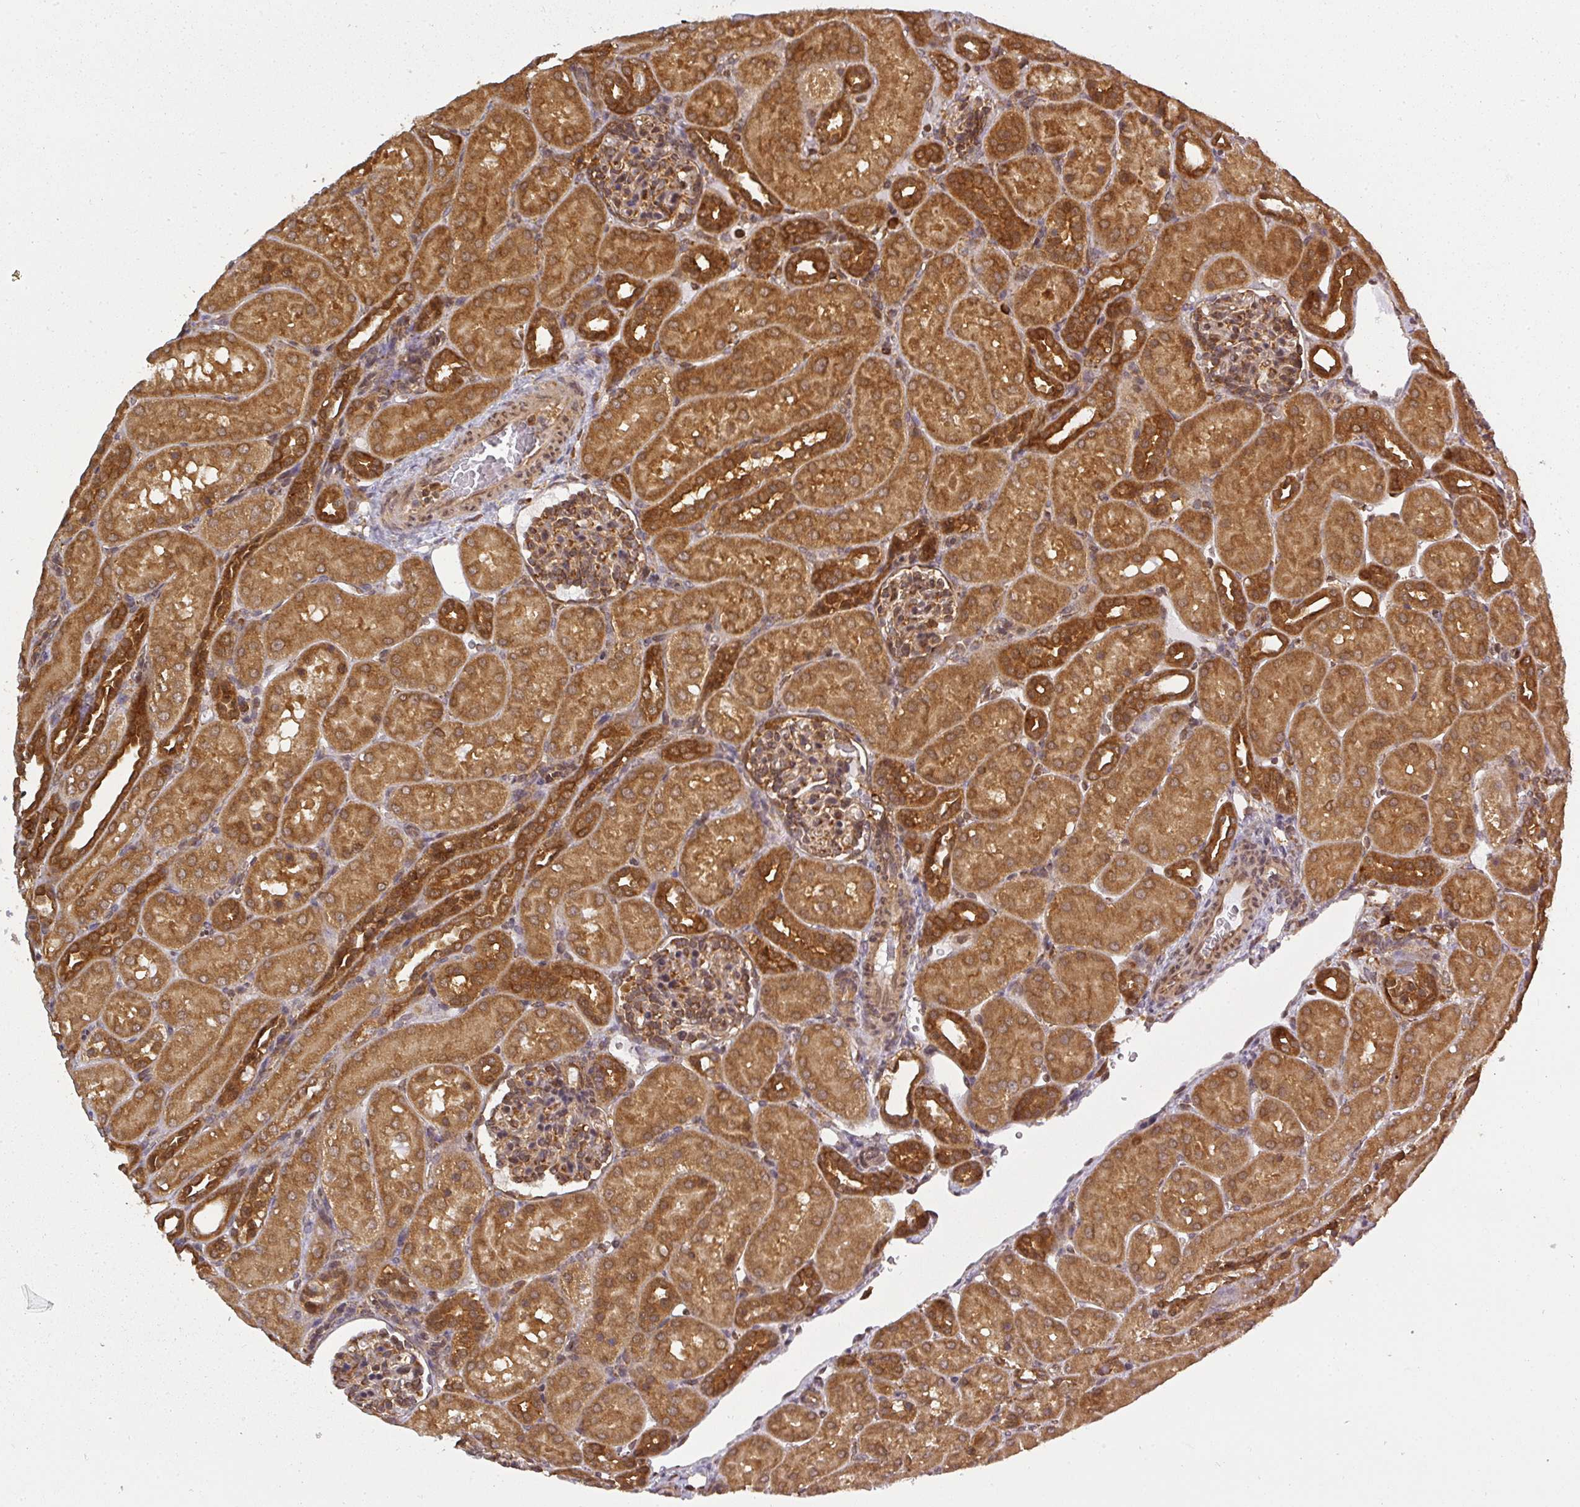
{"staining": {"intensity": "moderate", "quantity": ">75%", "location": "cytoplasmic/membranous"}, "tissue": "kidney", "cell_type": "Cells in glomeruli", "image_type": "normal", "snomed": [{"axis": "morphology", "description": "Normal tissue, NOS"}, {"axis": "topography", "description": "Kidney"}], "caption": "A medium amount of moderate cytoplasmic/membranous positivity is present in approximately >75% of cells in glomeruli in normal kidney.", "gene": "PPP6R3", "patient": {"sex": "male", "age": 1}}